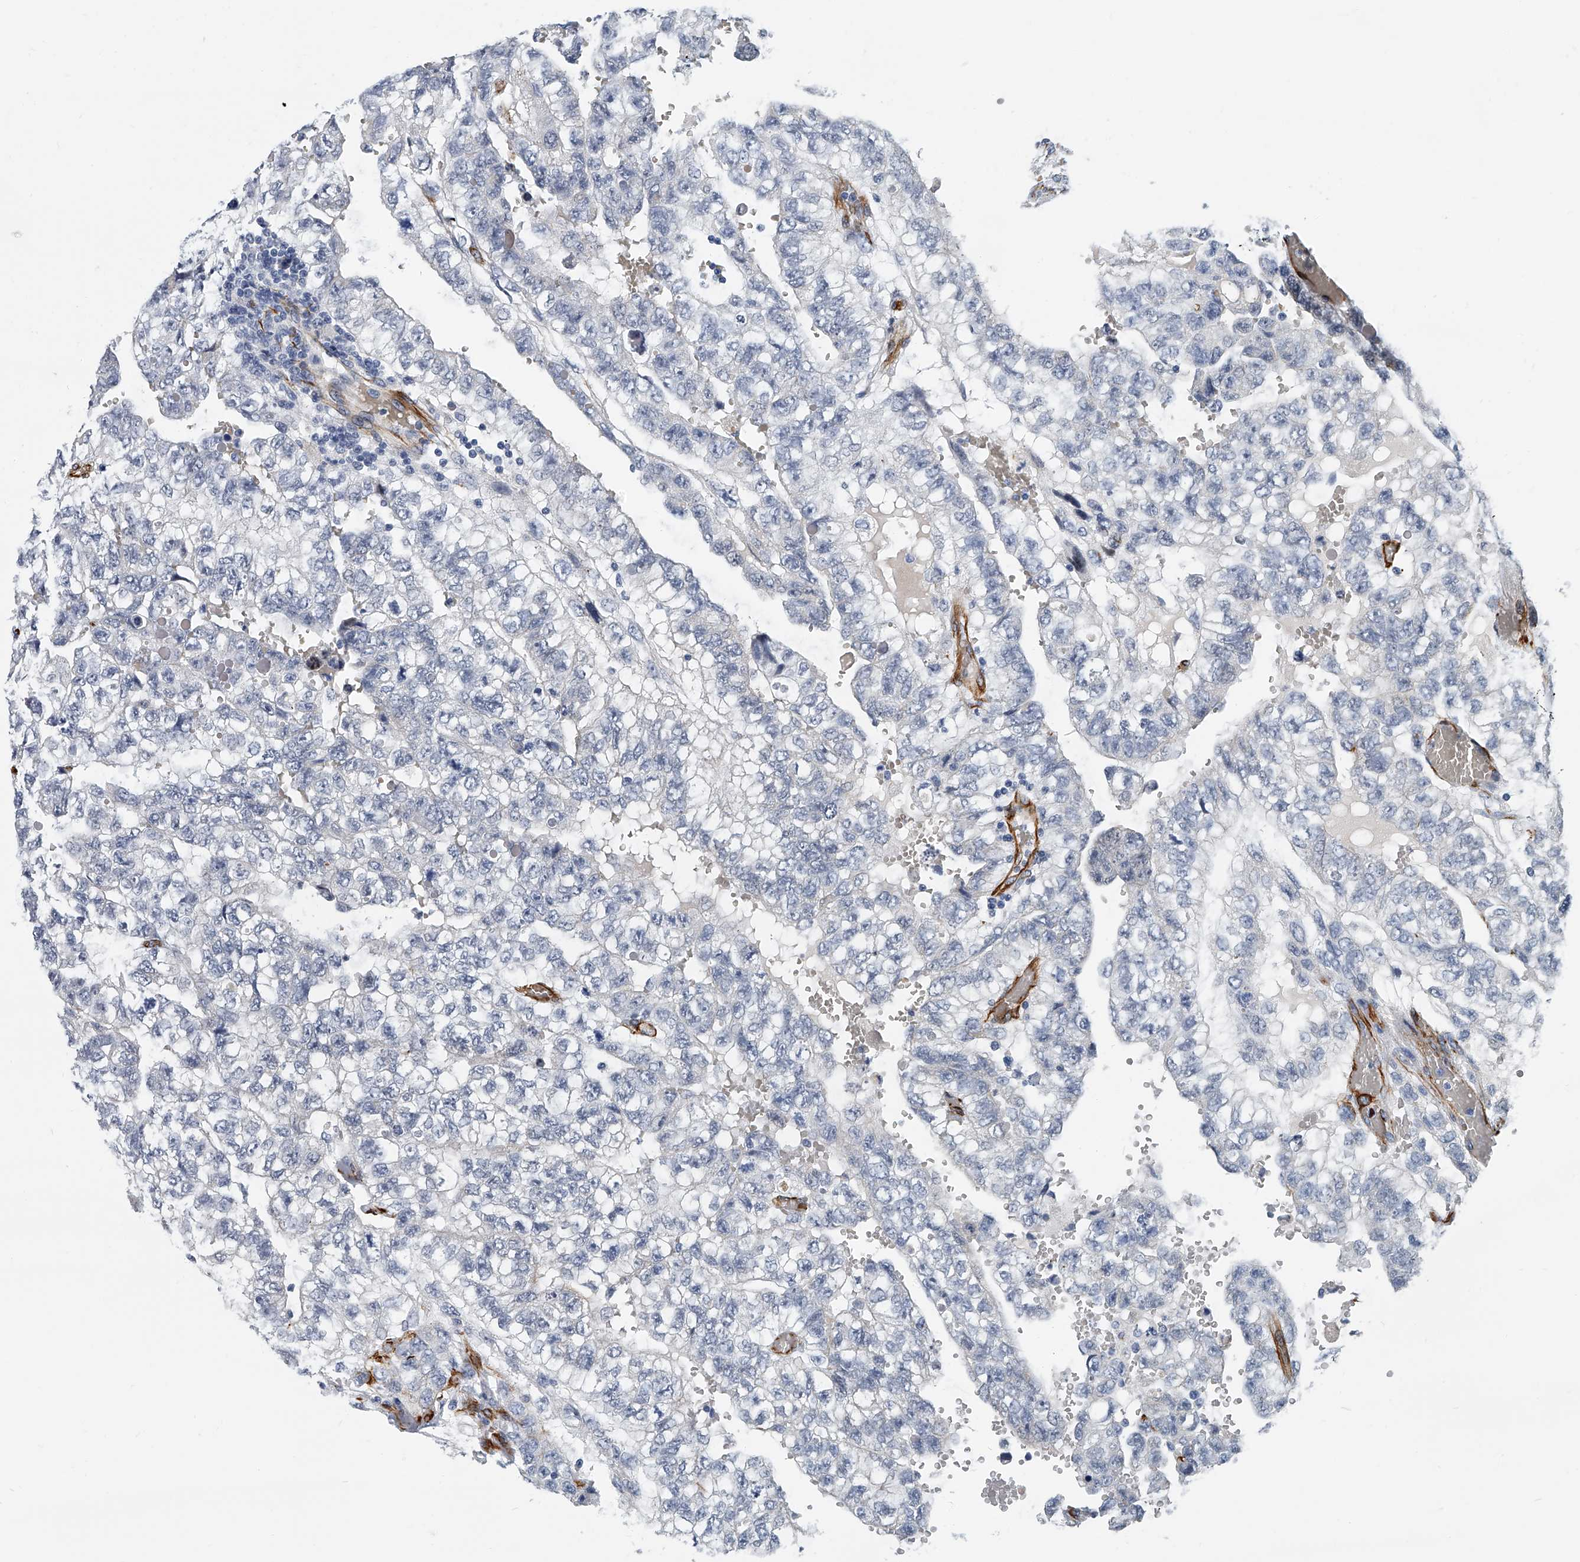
{"staining": {"intensity": "negative", "quantity": "none", "location": "none"}, "tissue": "testis cancer", "cell_type": "Tumor cells", "image_type": "cancer", "snomed": [{"axis": "morphology", "description": "Carcinoma, Embryonal, NOS"}, {"axis": "topography", "description": "Testis"}], "caption": "This is an IHC micrograph of human embryonal carcinoma (testis). There is no expression in tumor cells.", "gene": "KIRREL1", "patient": {"sex": "male", "age": 36}}